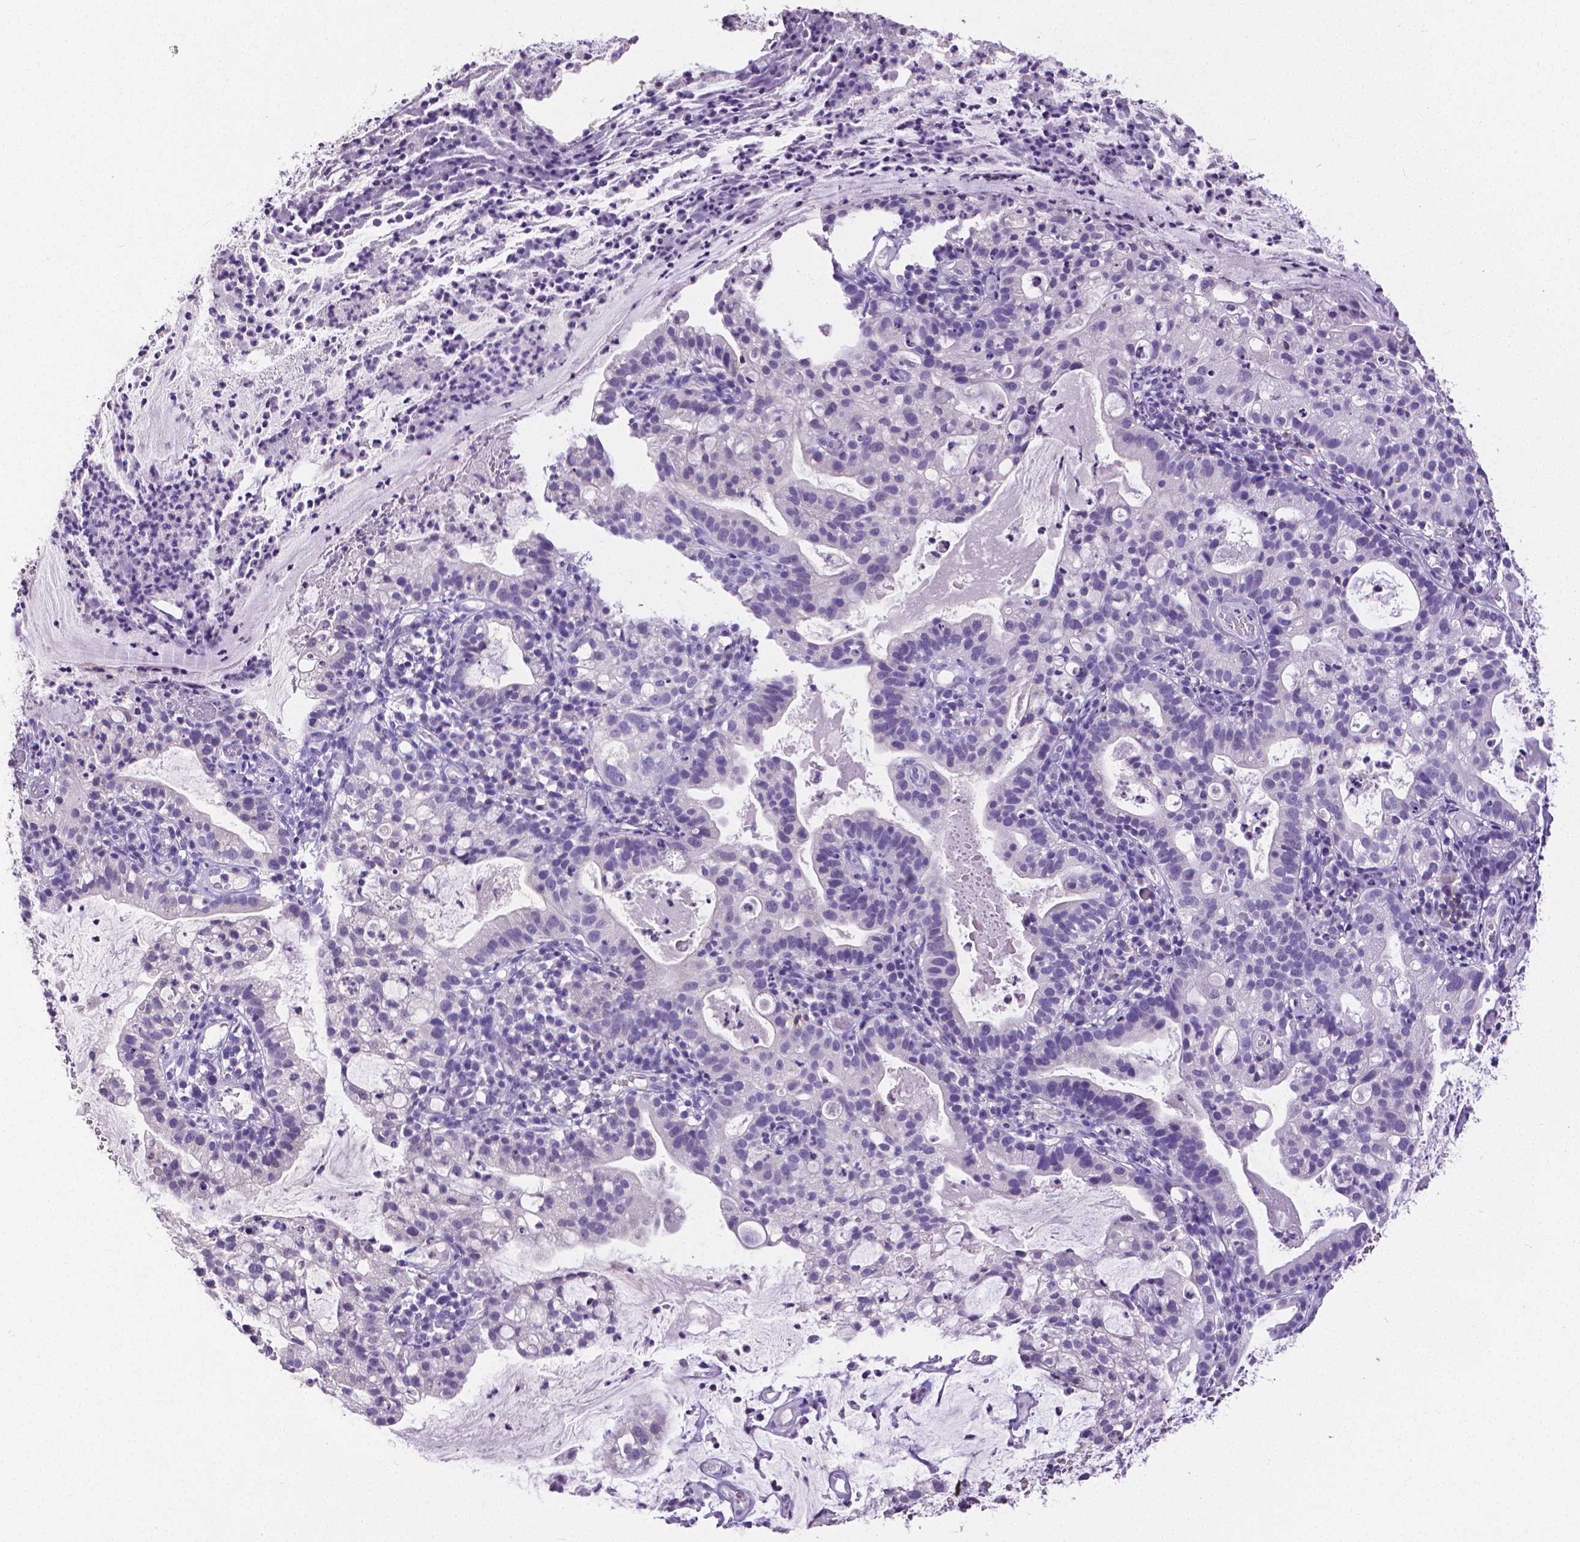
{"staining": {"intensity": "negative", "quantity": "none", "location": "none"}, "tissue": "cervical cancer", "cell_type": "Tumor cells", "image_type": "cancer", "snomed": [{"axis": "morphology", "description": "Adenocarcinoma, NOS"}, {"axis": "topography", "description": "Cervix"}], "caption": "Immunohistochemical staining of adenocarcinoma (cervical) reveals no significant staining in tumor cells. (Stains: DAB (3,3'-diaminobenzidine) IHC with hematoxylin counter stain, Microscopy: brightfield microscopy at high magnification).", "gene": "CD4", "patient": {"sex": "female", "age": 41}}